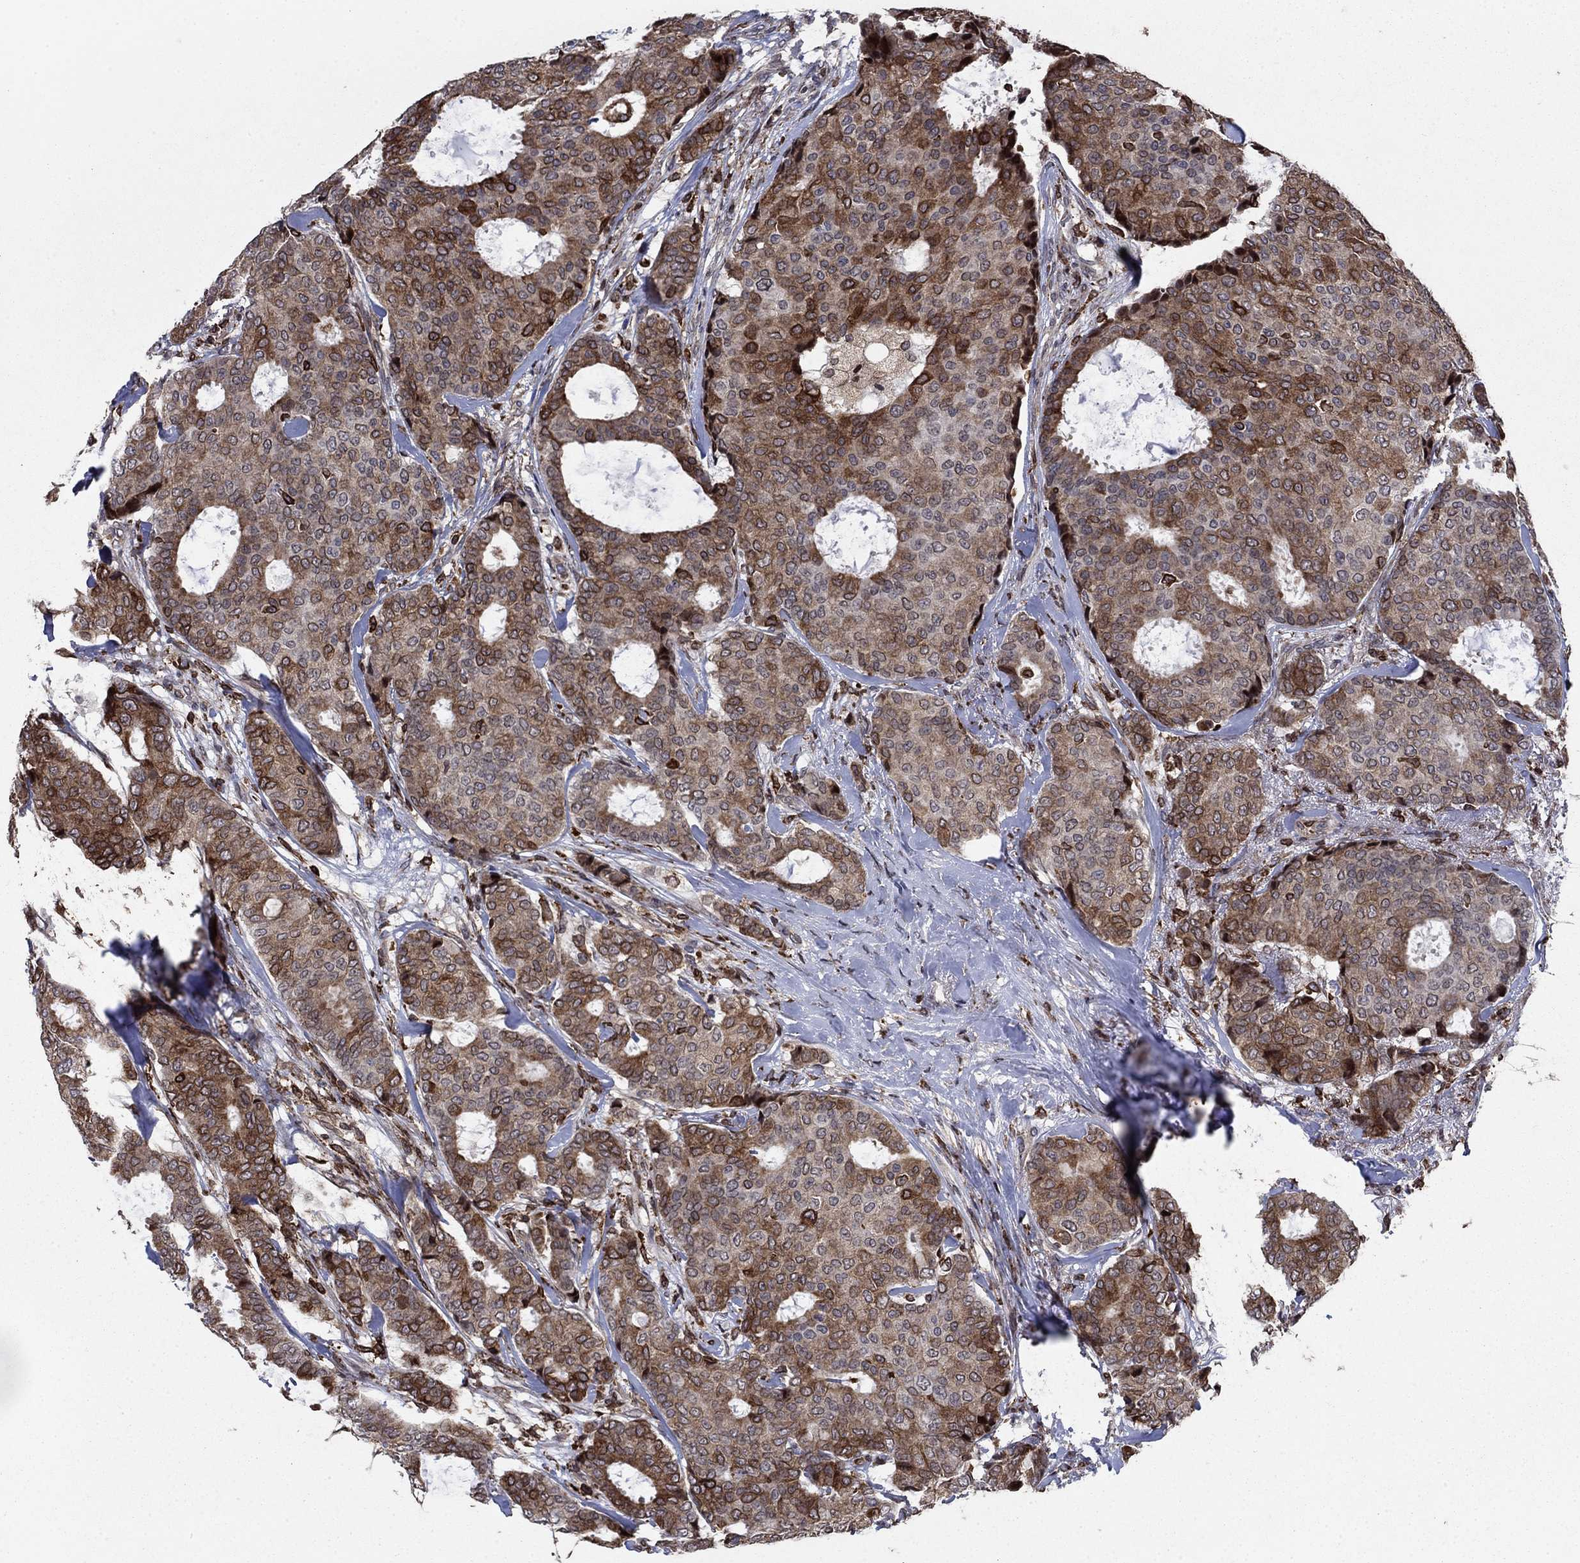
{"staining": {"intensity": "strong", "quantity": "<25%", "location": "cytoplasmic/membranous"}, "tissue": "breast cancer", "cell_type": "Tumor cells", "image_type": "cancer", "snomed": [{"axis": "morphology", "description": "Duct carcinoma"}, {"axis": "topography", "description": "Breast"}], "caption": "A micrograph showing strong cytoplasmic/membranous expression in about <25% of tumor cells in invasive ductal carcinoma (breast), as visualized by brown immunohistochemical staining.", "gene": "DHRS7", "patient": {"sex": "female", "age": 75}}